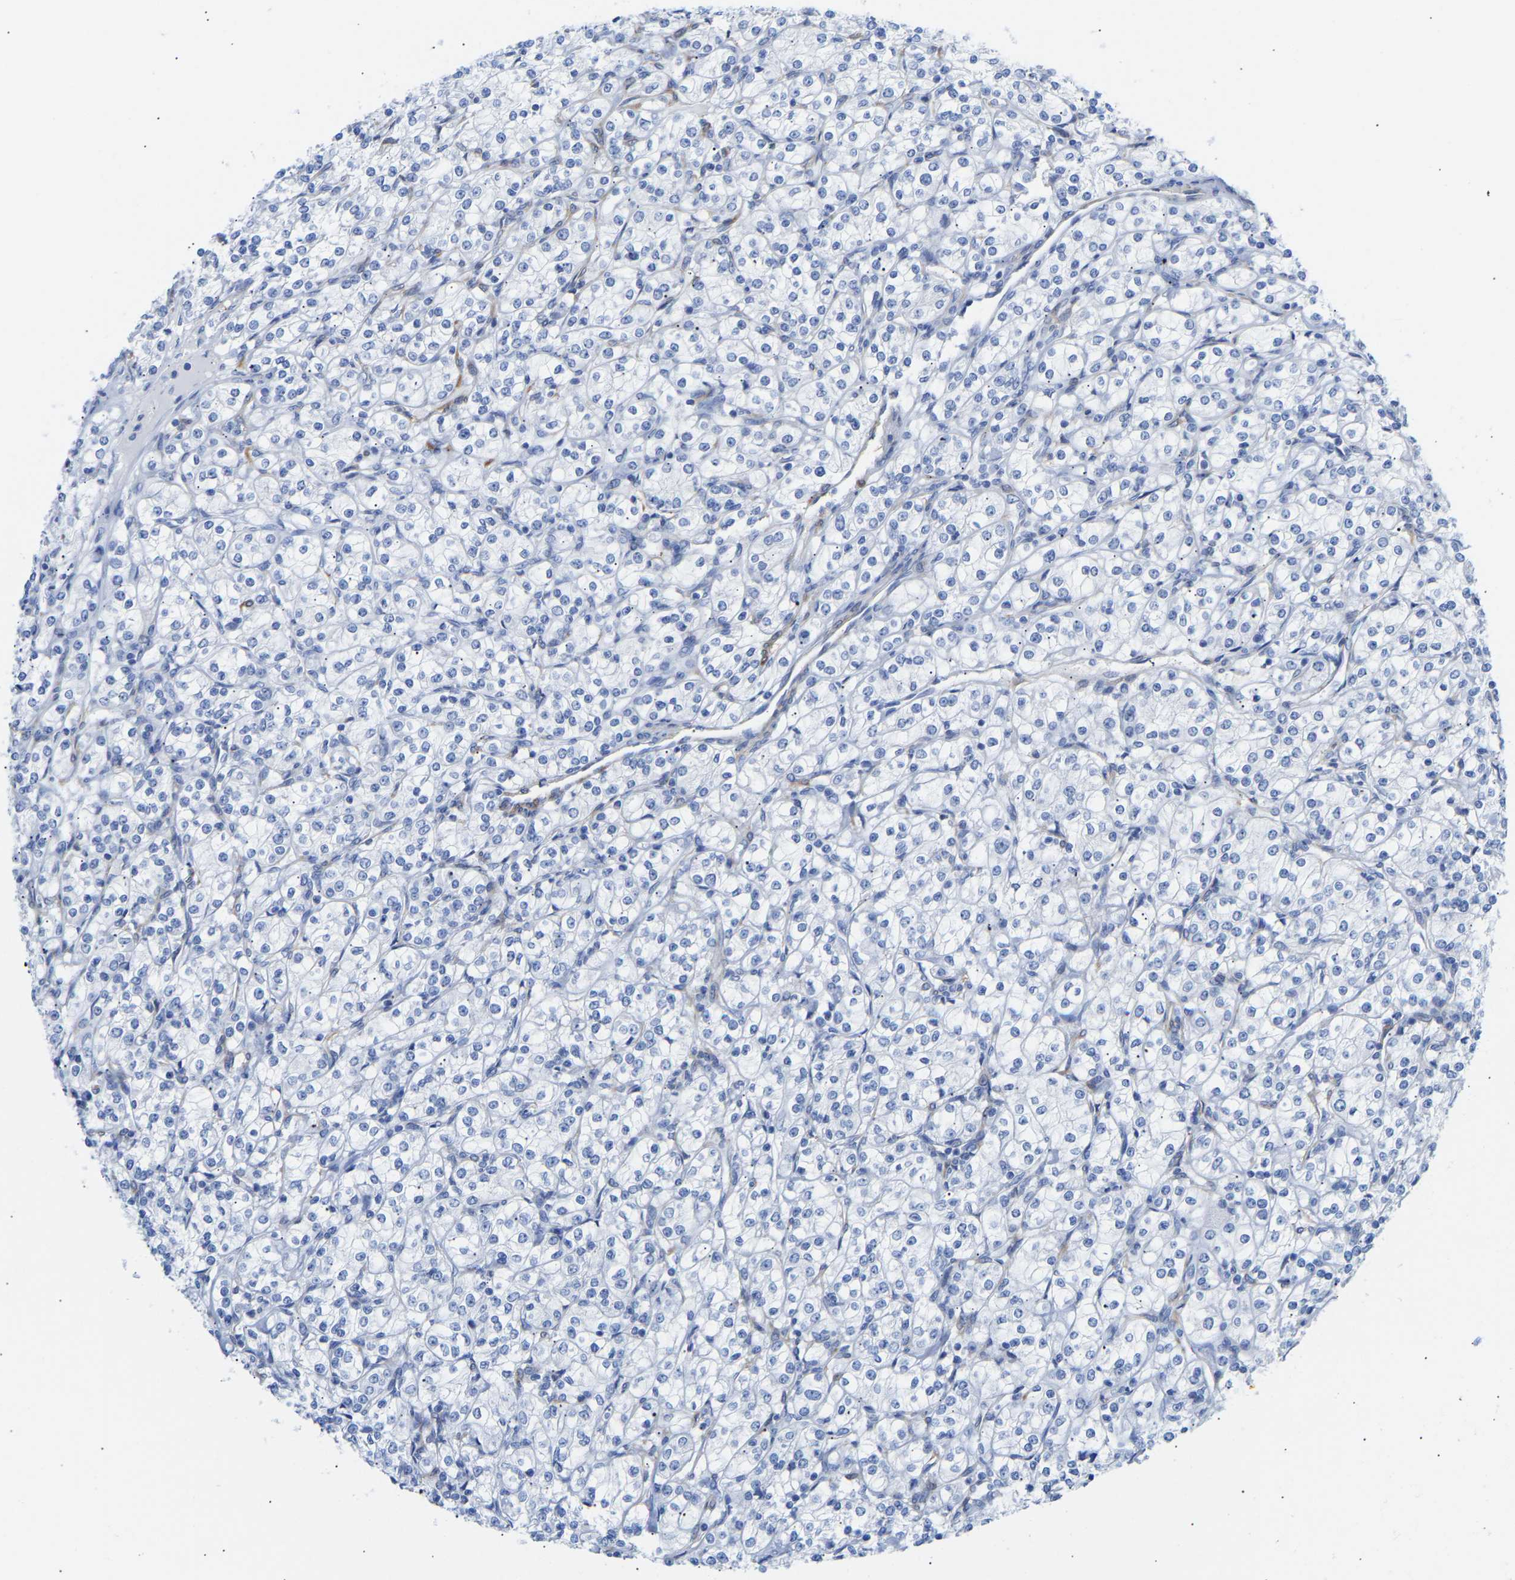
{"staining": {"intensity": "negative", "quantity": "none", "location": "none"}, "tissue": "renal cancer", "cell_type": "Tumor cells", "image_type": "cancer", "snomed": [{"axis": "morphology", "description": "Adenocarcinoma, NOS"}, {"axis": "topography", "description": "Kidney"}], "caption": "Immunohistochemical staining of renal cancer (adenocarcinoma) shows no significant staining in tumor cells.", "gene": "AMPH", "patient": {"sex": "male", "age": 77}}